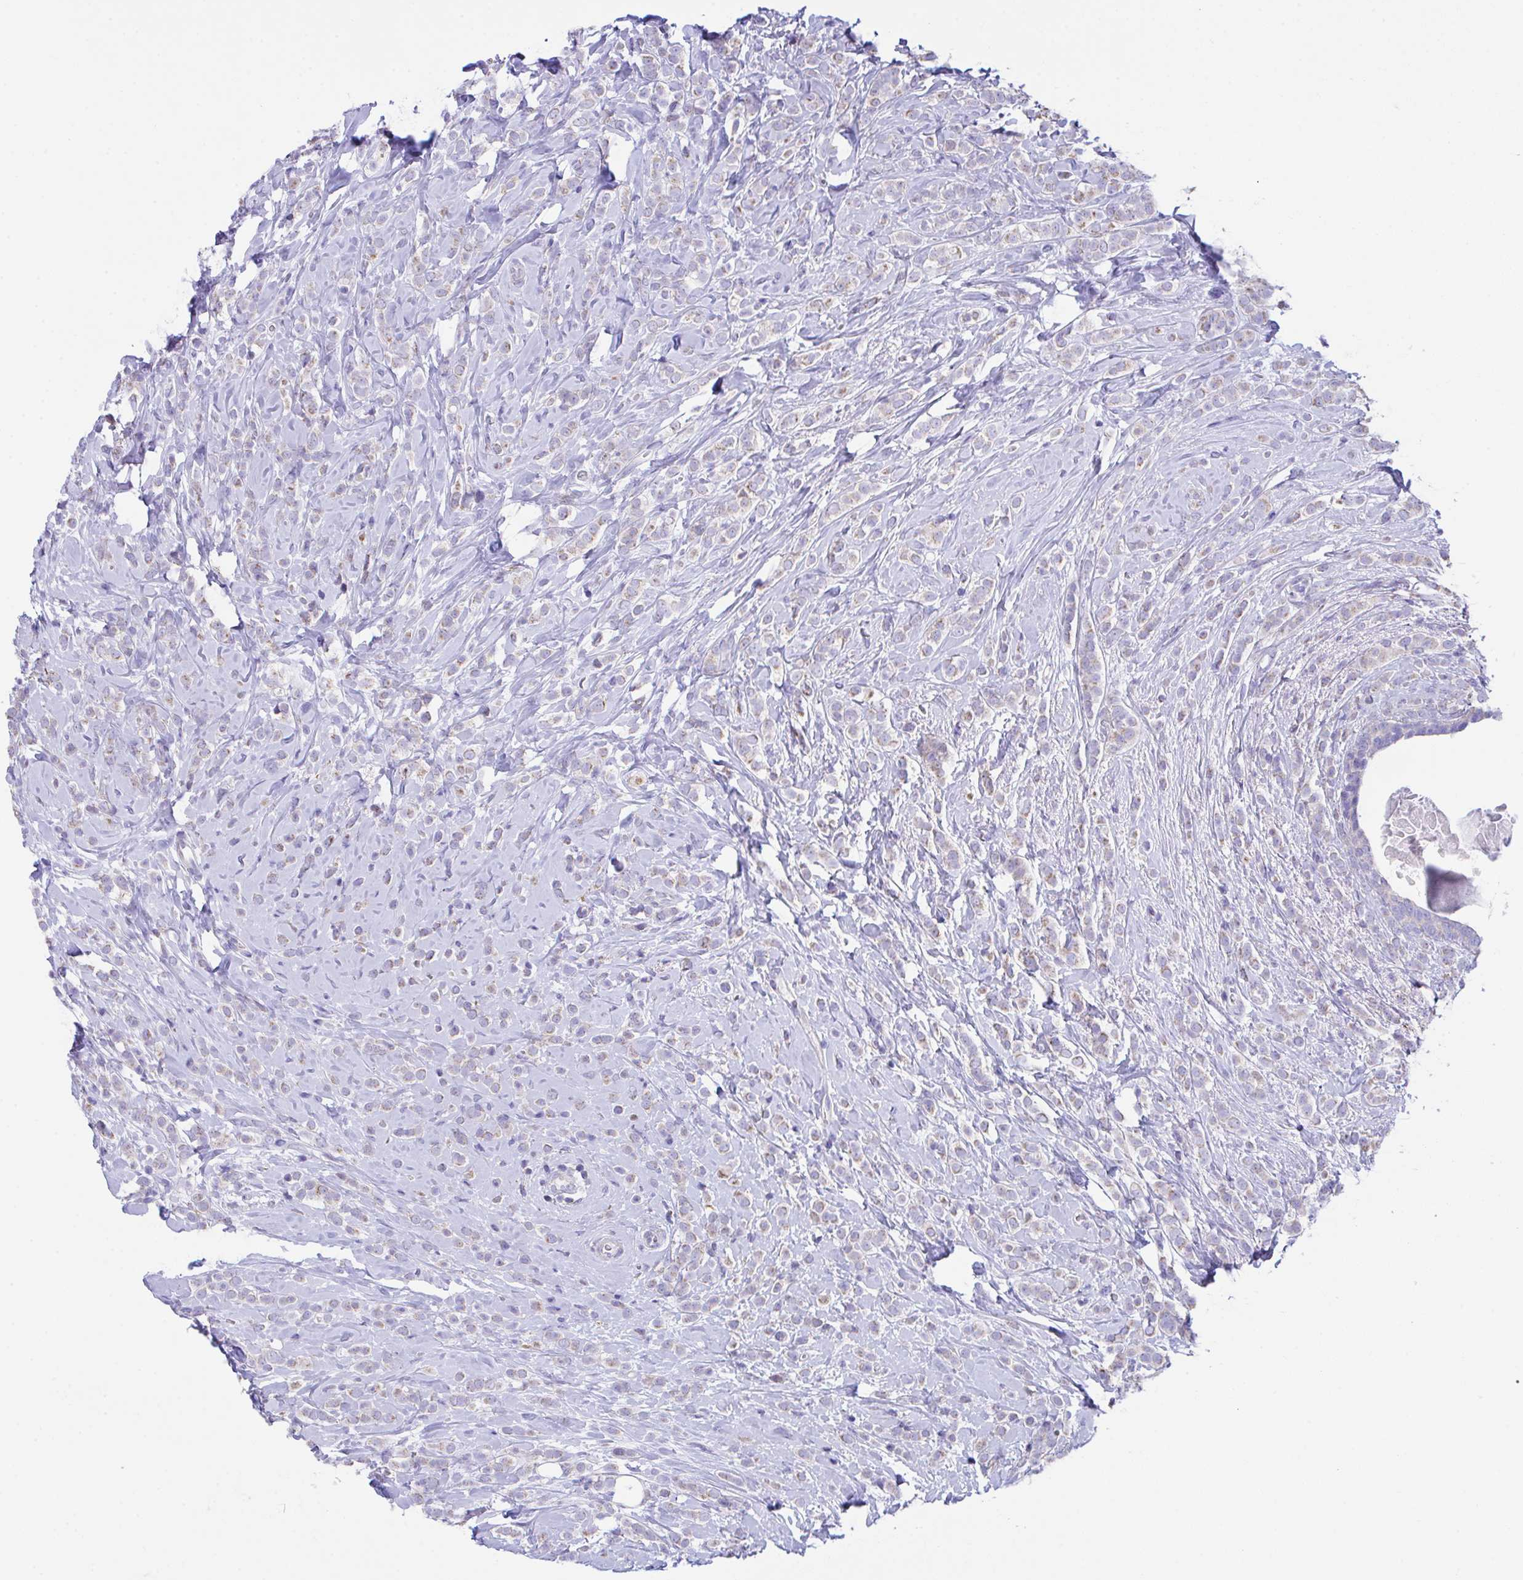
{"staining": {"intensity": "weak", "quantity": "<25%", "location": "cytoplasmic/membranous"}, "tissue": "breast cancer", "cell_type": "Tumor cells", "image_type": "cancer", "snomed": [{"axis": "morphology", "description": "Lobular carcinoma"}, {"axis": "topography", "description": "Breast"}], "caption": "Breast lobular carcinoma stained for a protein using IHC exhibits no expression tumor cells.", "gene": "NLRP8", "patient": {"sex": "female", "age": 49}}